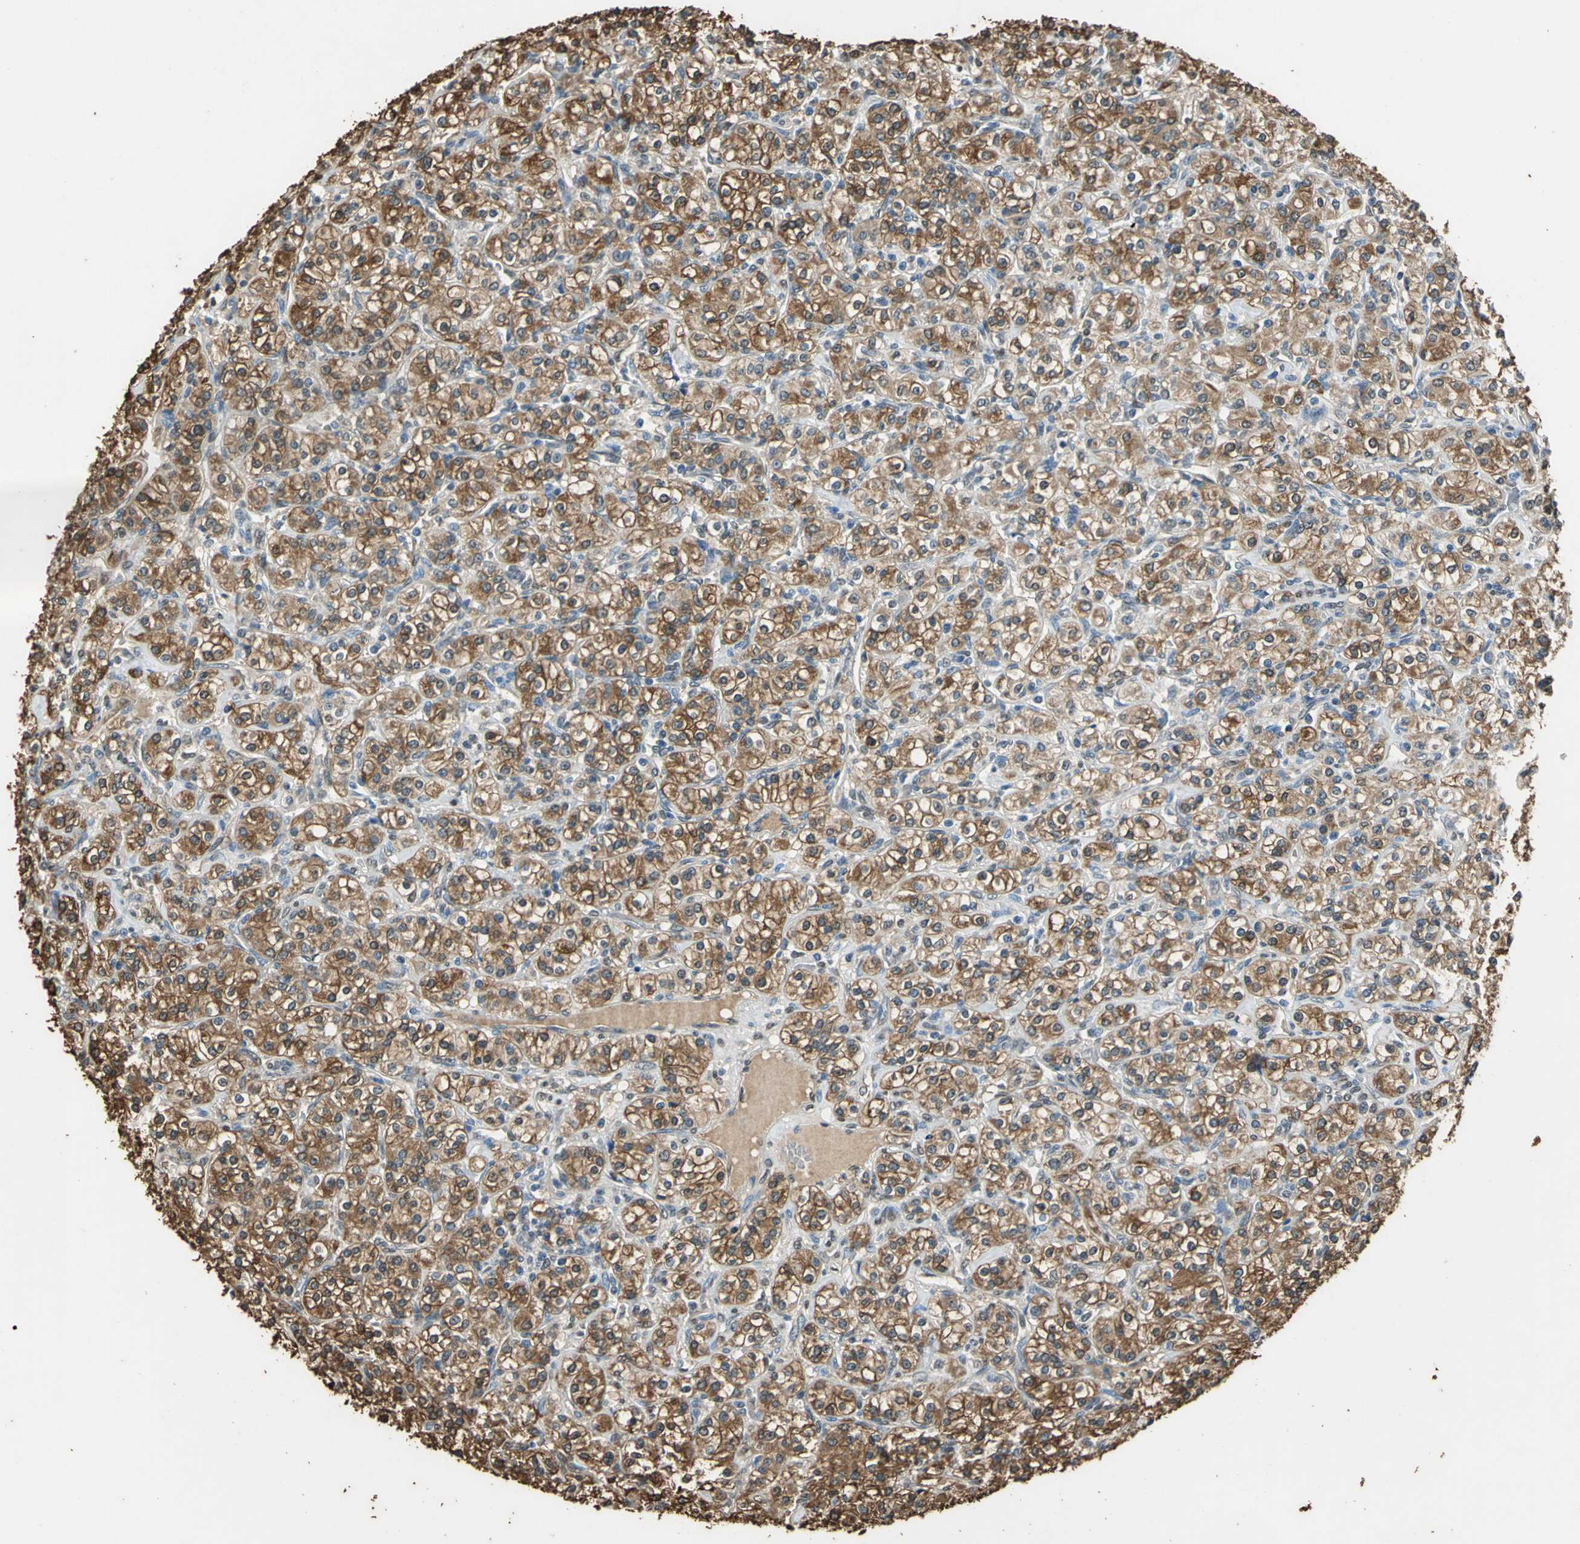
{"staining": {"intensity": "strong", "quantity": ">75%", "location": "cytoplasmic/membranous"}, "tissue": "renal cancer", "cell_type": "Tumor cells", "image_type": "cancer", "snomed": [{"axis": "morphology", "description": "Adenocarcinoma, NOS"}, {"axis": "topography", "description": "Kidney"}], "caption": "Protein positivity by IHC reveals strong cytoplasmic/membranous positivity in about >75% of tumor cells in renal adenocarcinoma. The staining was performed using DAB to visualize the protein expression in brown, while the nuclei were stained in blue with hematoxylin (Magnification: 20x).", "gene": "GAPDH", "patient": {"sex": "male", "age": 77}}